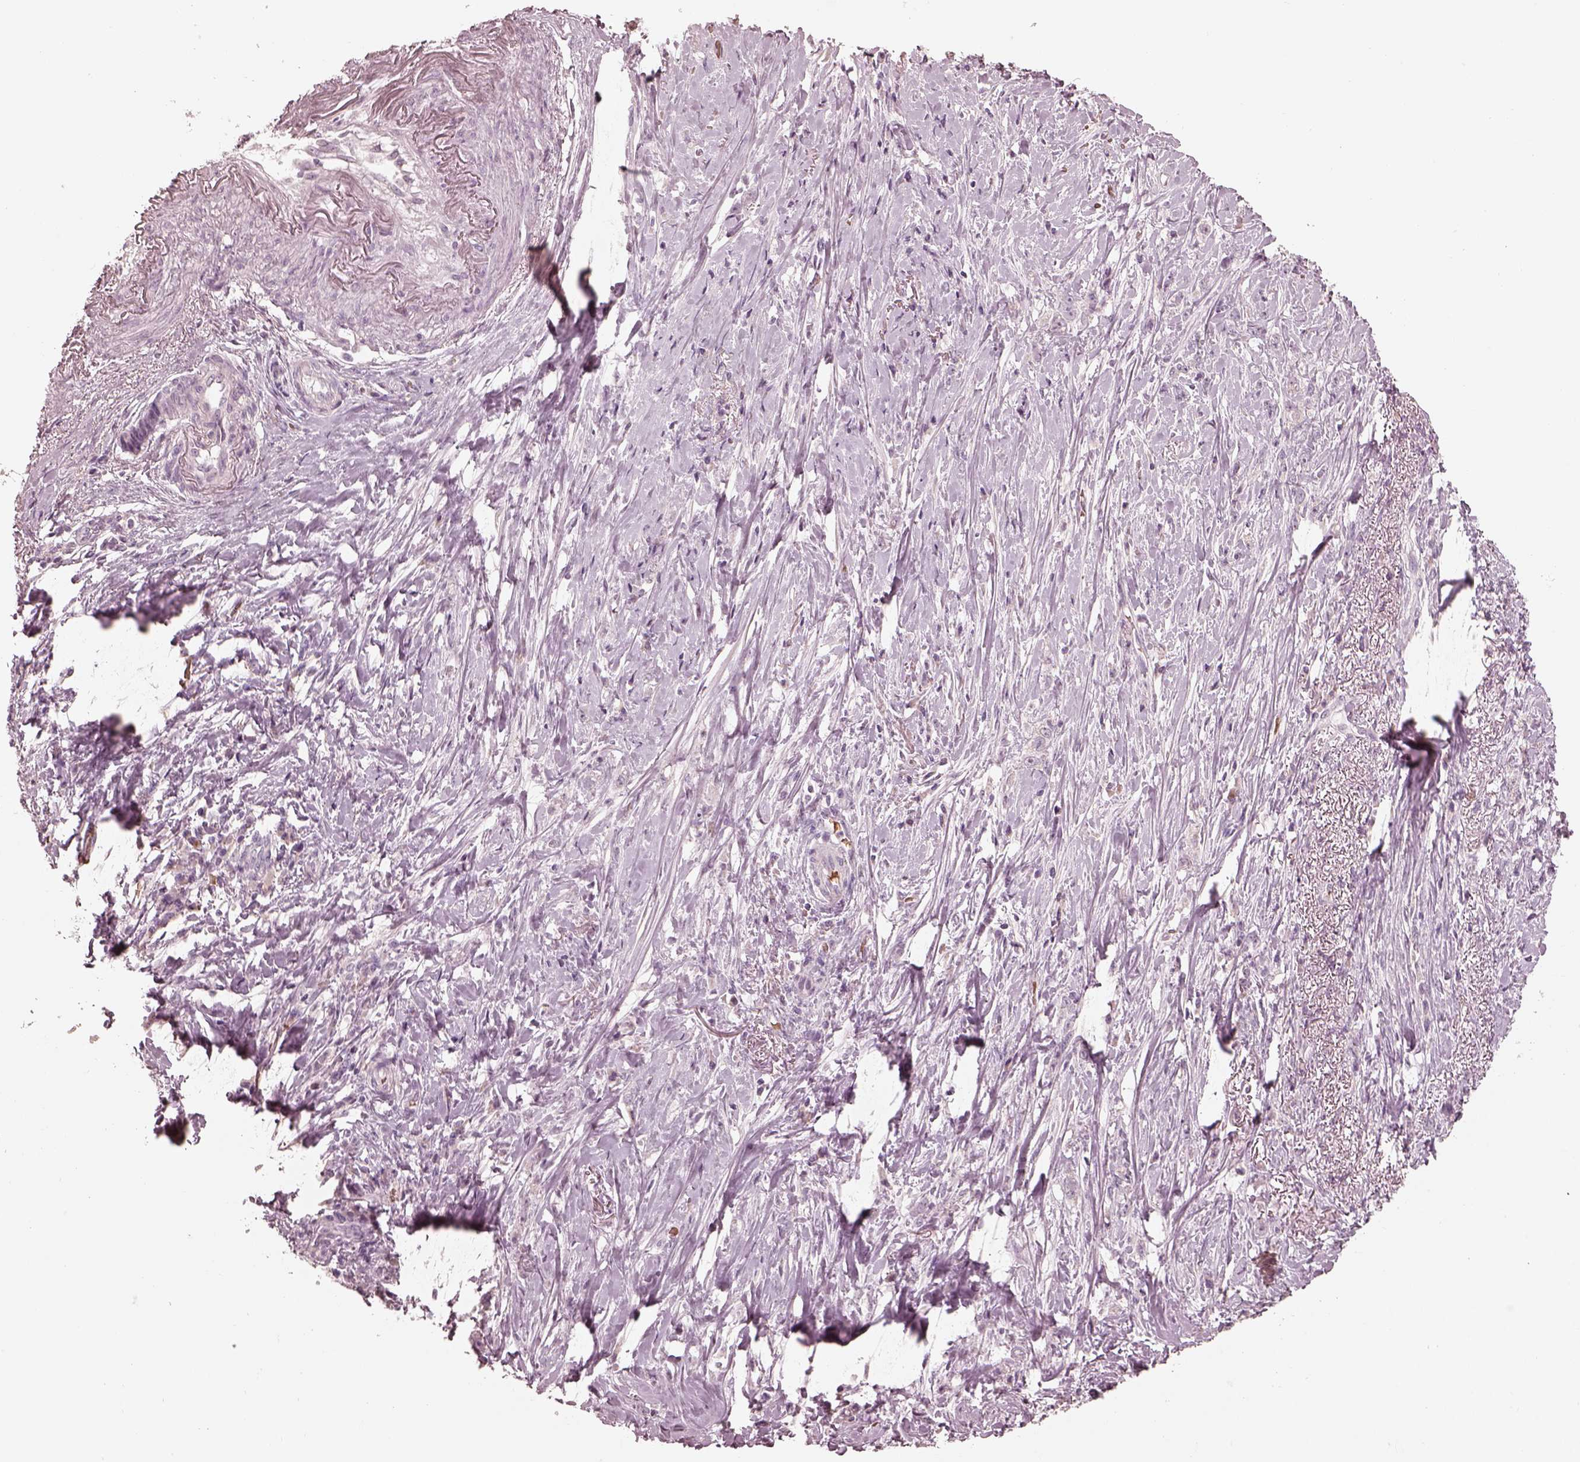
{"staining": {"intensity": "negative", "quantity": "none", "location": "none"}, "tissue": "stomach cancer", "cell_type": "Tumor cells", "image_type": "cancer", "snomed": [{"axis": "morphology", "description": "Adenocarcinoma, NOS"}, {"axis": "topography", "description": "Stomach, lower"}], "caption": "Immunohistochemistry (IHC) image of neoplastic tissue: human stomach cancer (adenocarcinoma) stained with DAB (3,3'-diaminobenzidine) reveals no significant protein expression in tumor cells.", "gene": "ANKLE1", "patient": {"sex": "male", "age": 88}}